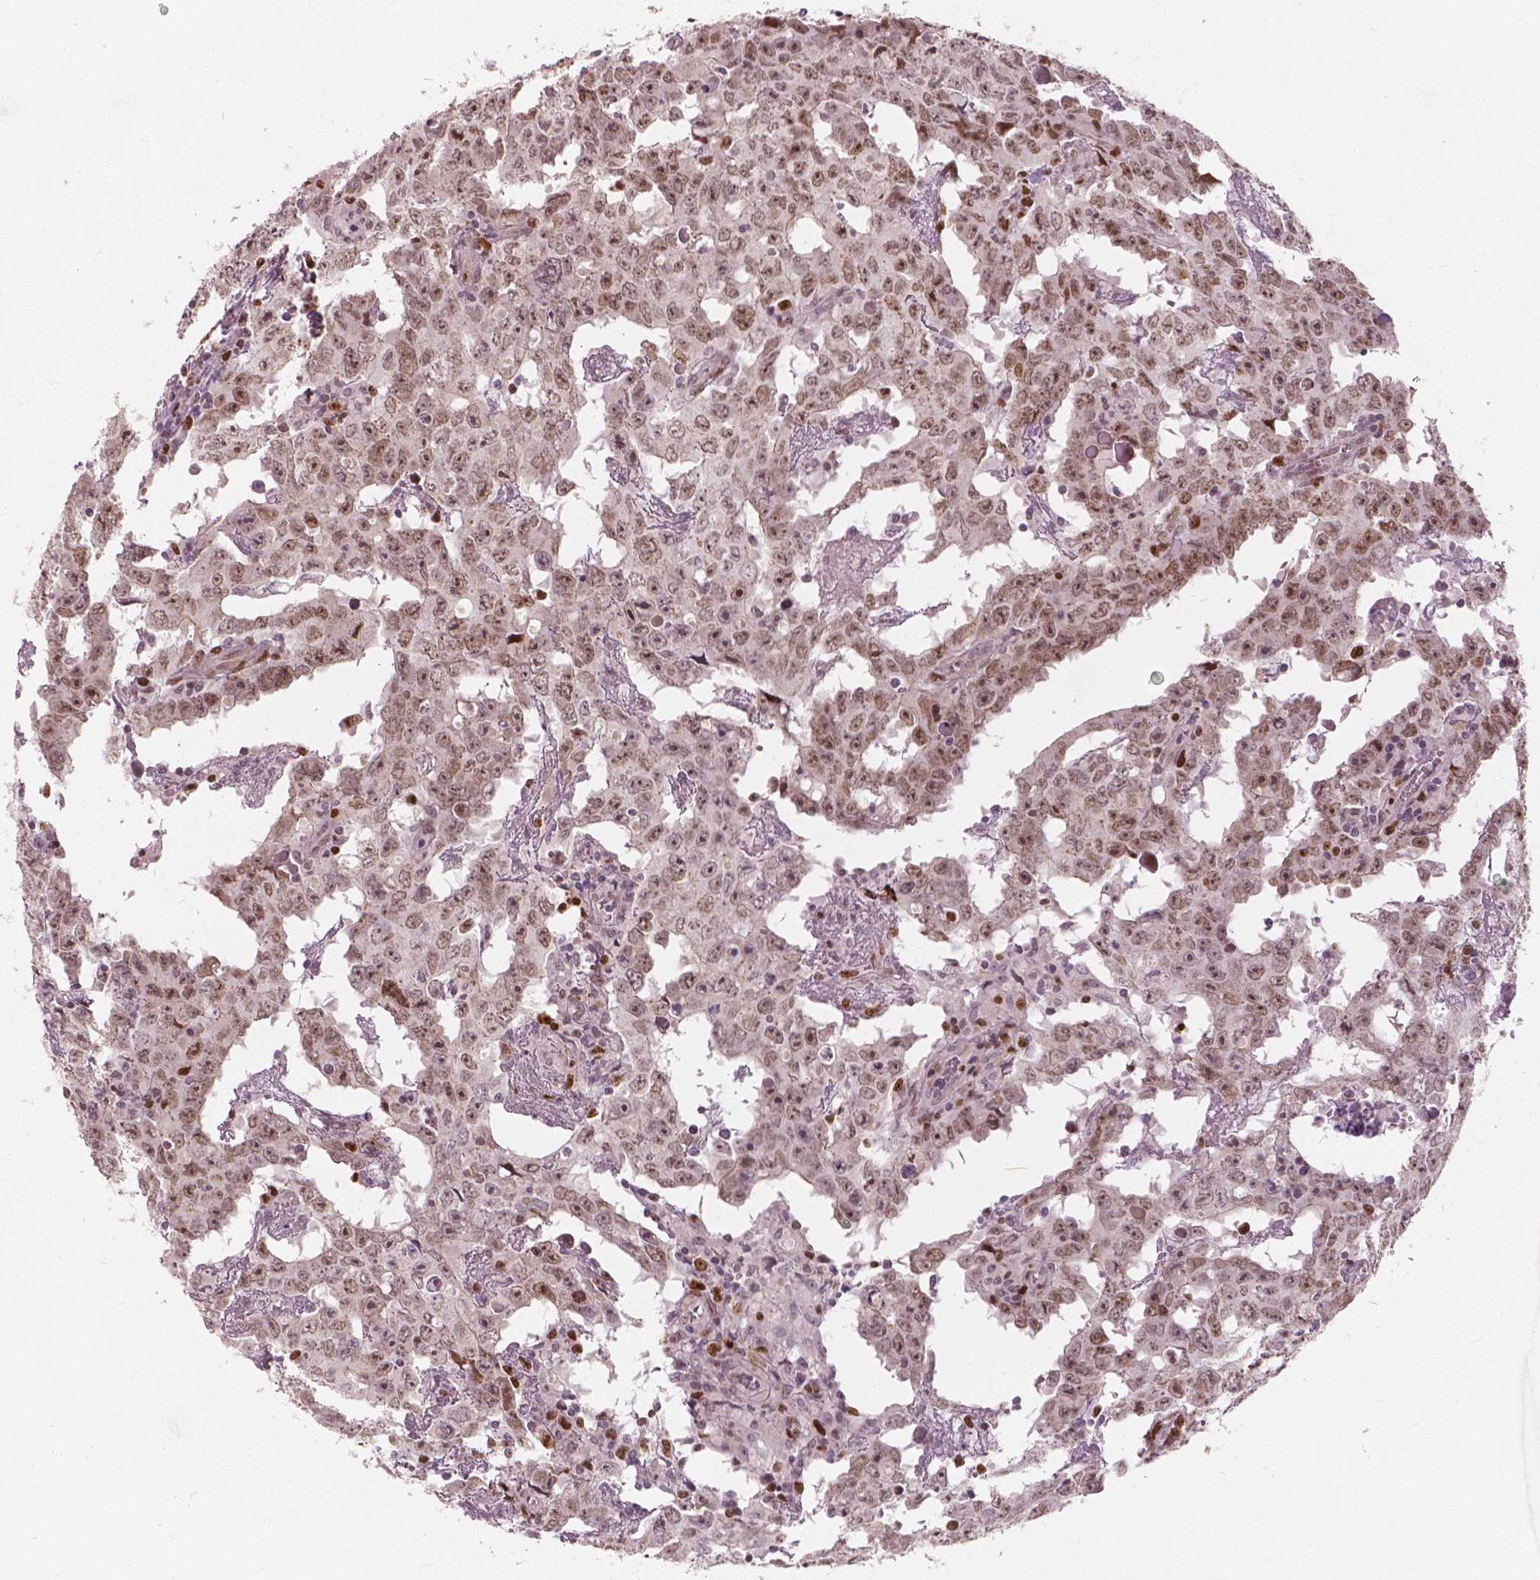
{"staining": {"intensity": "moderate", "quantity": ">75%", "location": "nuclear"}, "tissue": "testis cancer", "cell_type": "Tumor cells", "image_type": "cancer", "snomed": [{"axis": "morphology", "description": "Carcinoma, Embryonal, NOS"}, {"axis": "topography", "description": "Testis"}], "caption": "IHC of human testis cancer (embryonal carcinoma) reveals medium levels of moderate nuclear staining in about >75% of tumor cells.", "gene": "NSD2", "patient": {"sex": "male", "age": 22}}